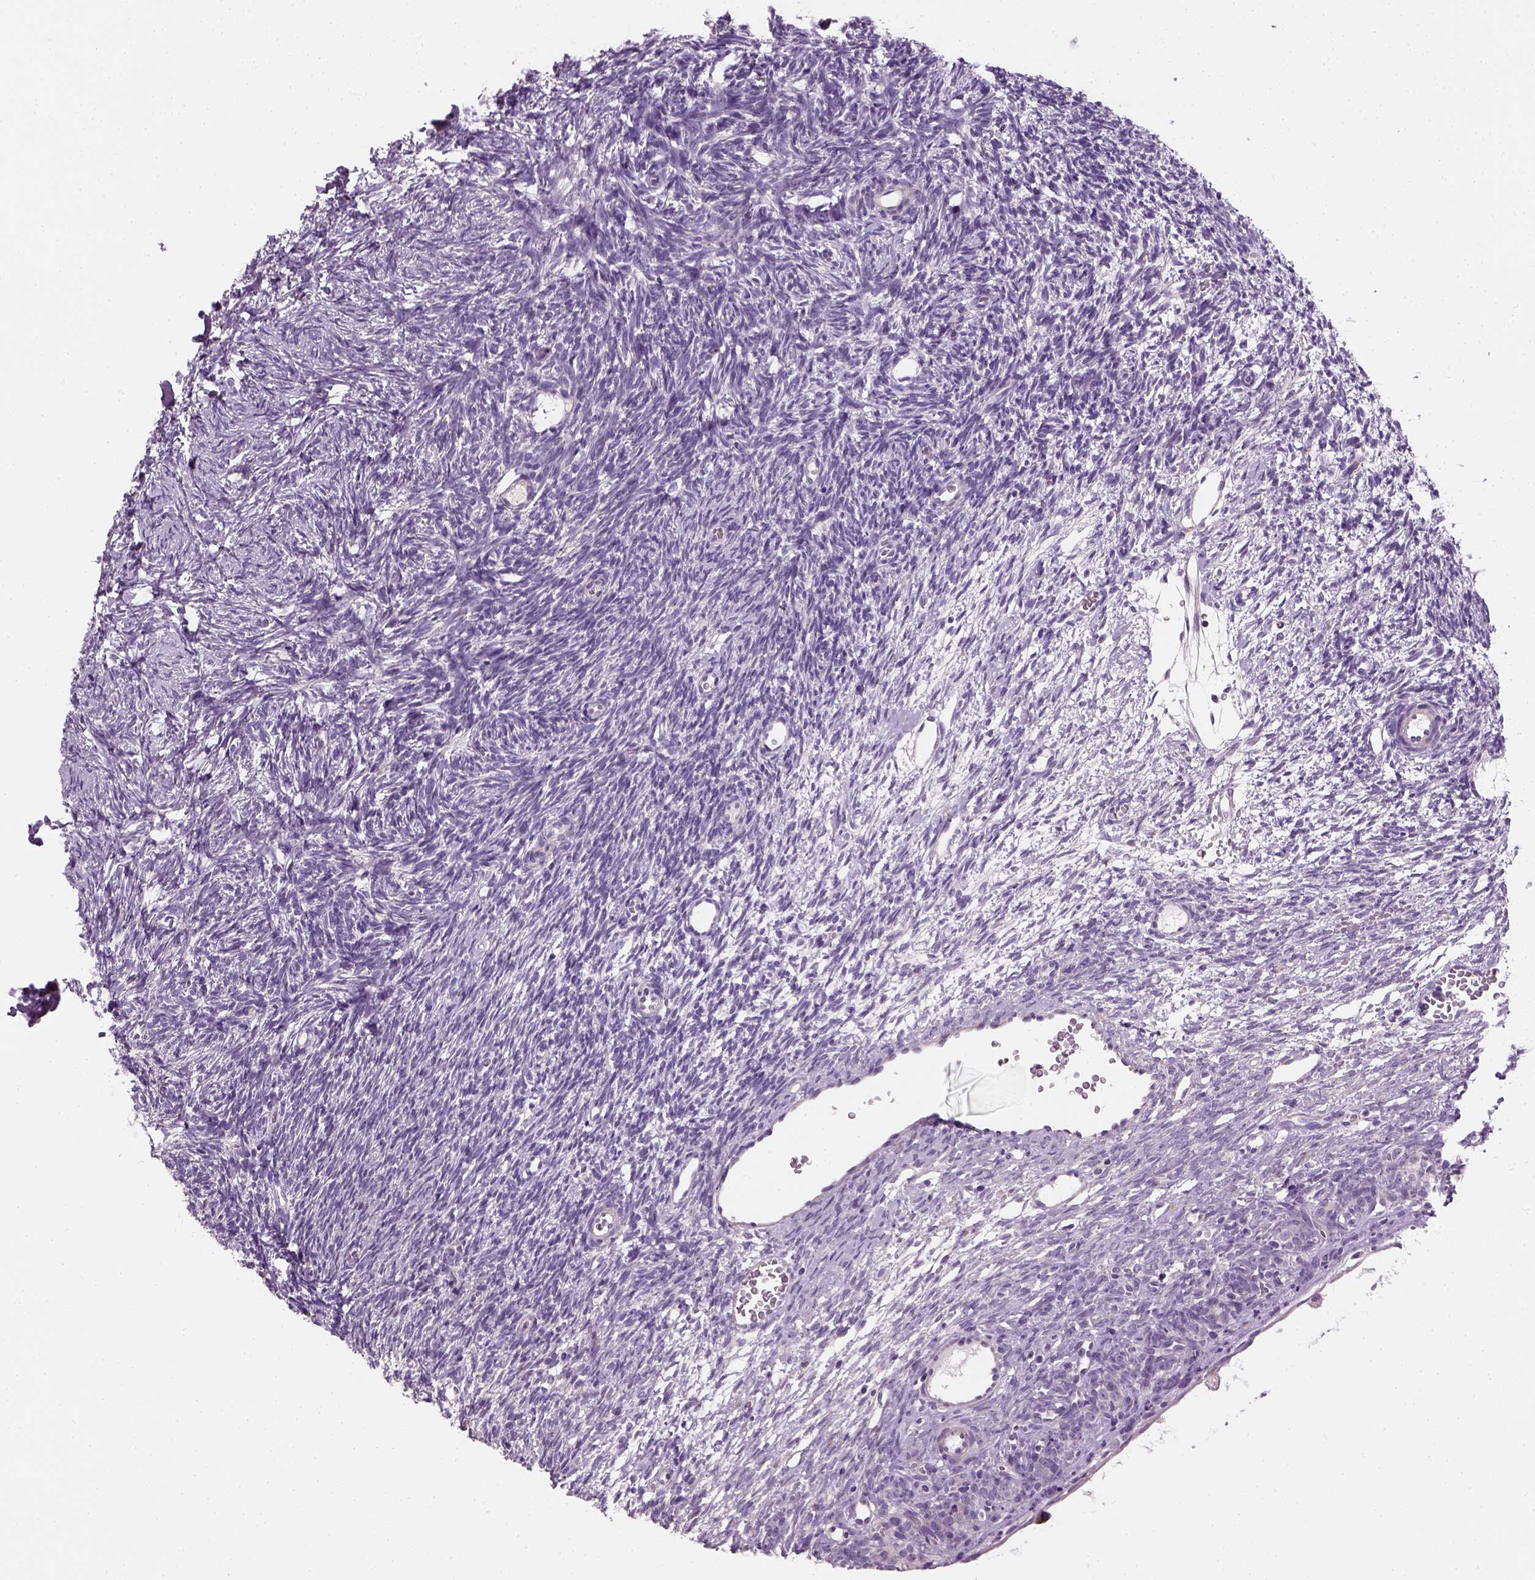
{"staining": {"intensity": "negative", "quantity": "none", "location": "none"}, "tissue": "ovary", "cell_type": "Follicle cells", "image_type": "normal", "snomed": [{"axis": "morphology", "description": "Normal tissue, NOS"}, {"axis": "topography", "description": "Ovary"}], "caption": "Follicle cells show no significant protein expression in benign ovary.", "gene": "ELOVL3", "patient": {"sex": "female", "age": 34}}